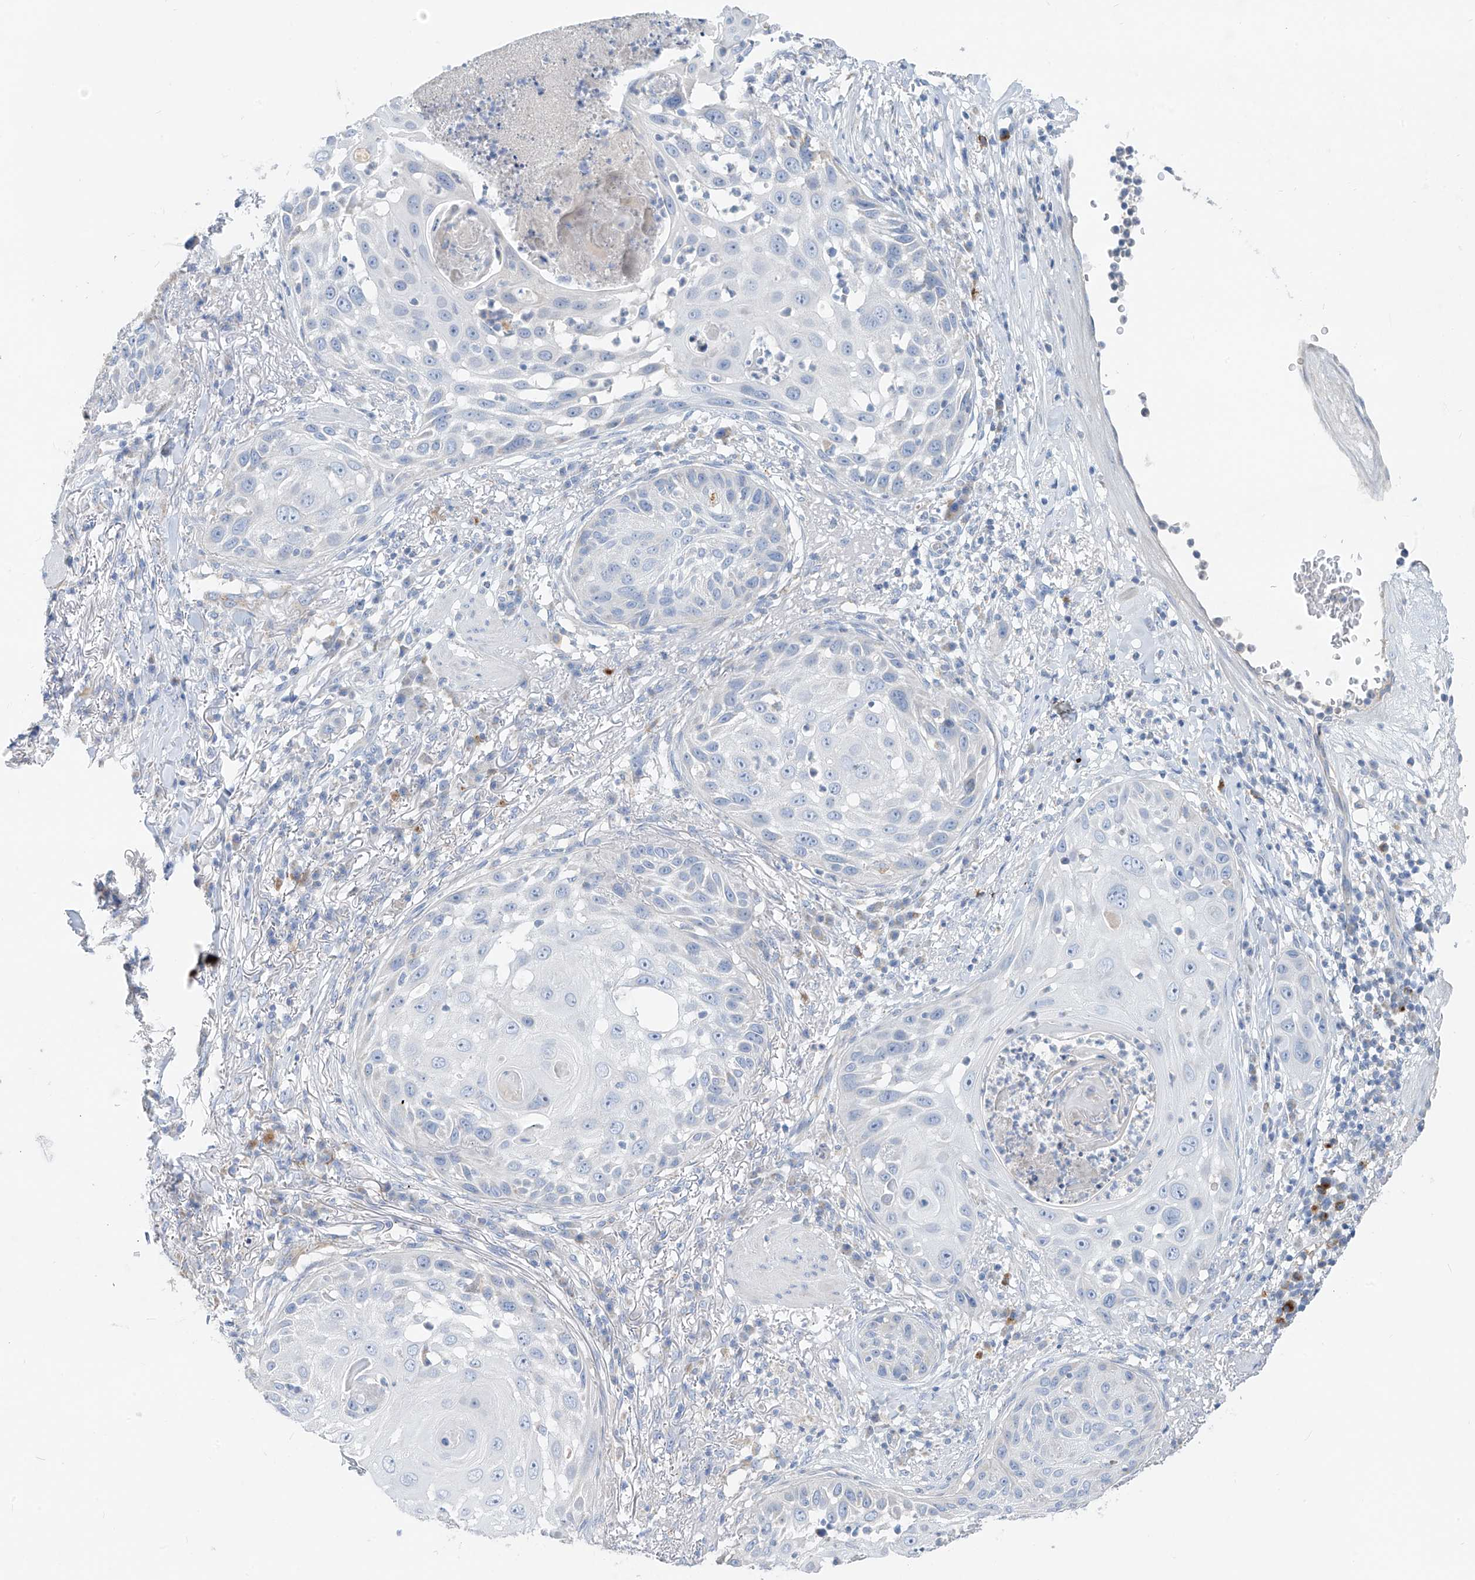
{"staining": {"intensity": "negative", "quantity": "none", "location": "none"}, "tissue": "skin cancer", "cell_type": "Tumor cells", "image_type": "cancer", "snomed": [{"axis": "morphology", "description": "Squamous cell carcinoma, NOS"}, {"axis": "topography", "description": "Skin"}], "caption": "A micrograph of human squamous cell carcinoma (skin) is negative for staining in tumor cells.", "gene": "ZNF404", "patient": {"sex": "female", "age": 44}}